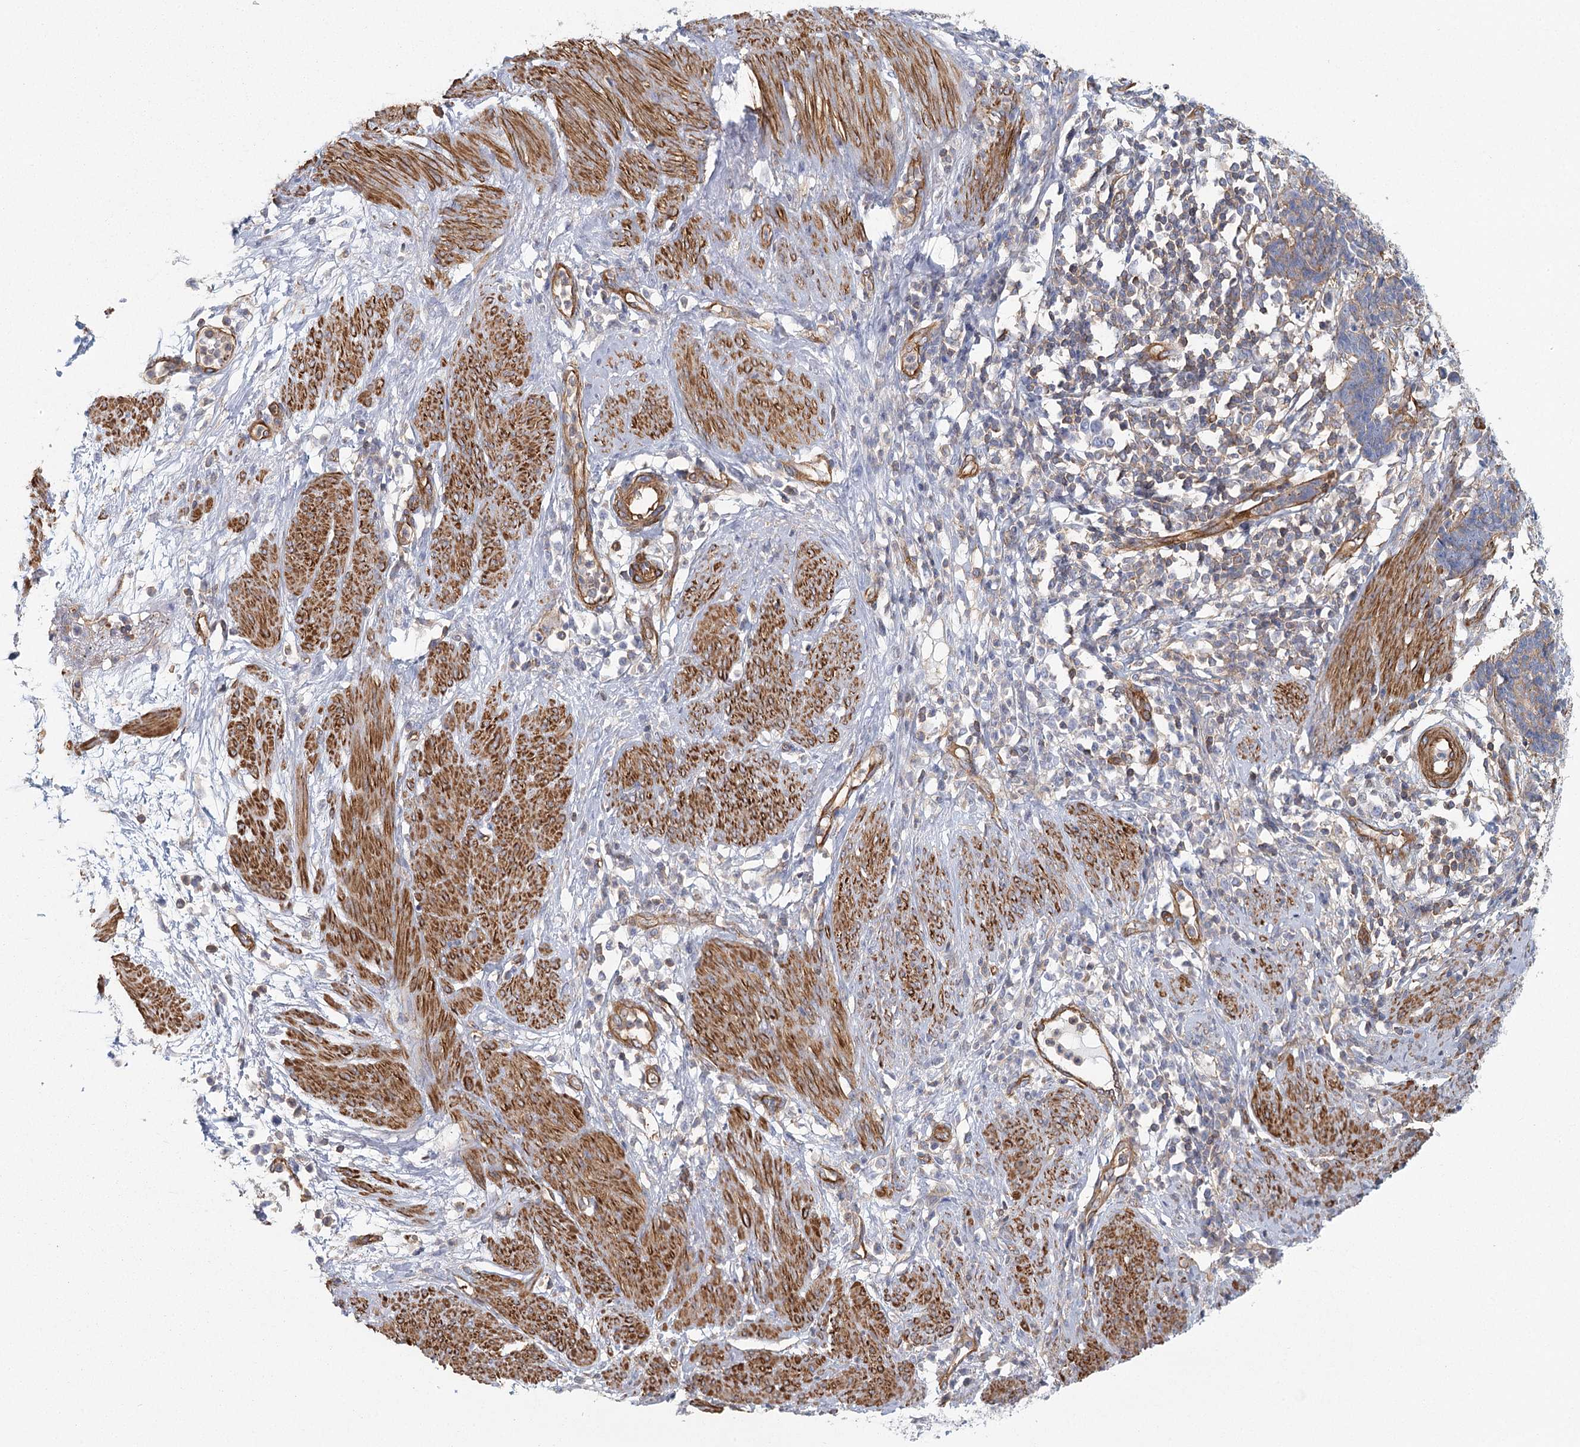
{"staining": {"intensity": "weak", "quantity": ">75%", "location": "cytoplasmic/membranous"}, "tissue": "cervical cancer", "cell_type": "Tumor cells", "image_type": "cancer", "snomed": [{"axis": "morphology", "description": "Squamous cell carcinoma, NOS"}, {"axis": "topography", "description": "Cervix"}], "caption": "The micrograph displays immunohistochemical staining of cervical cancer. There is weak cytoplasmic/membranous expression is identified in about >75% of tumor cells.", "gene": "IFT46", "patient": {"sex": "female", "age": 35}}